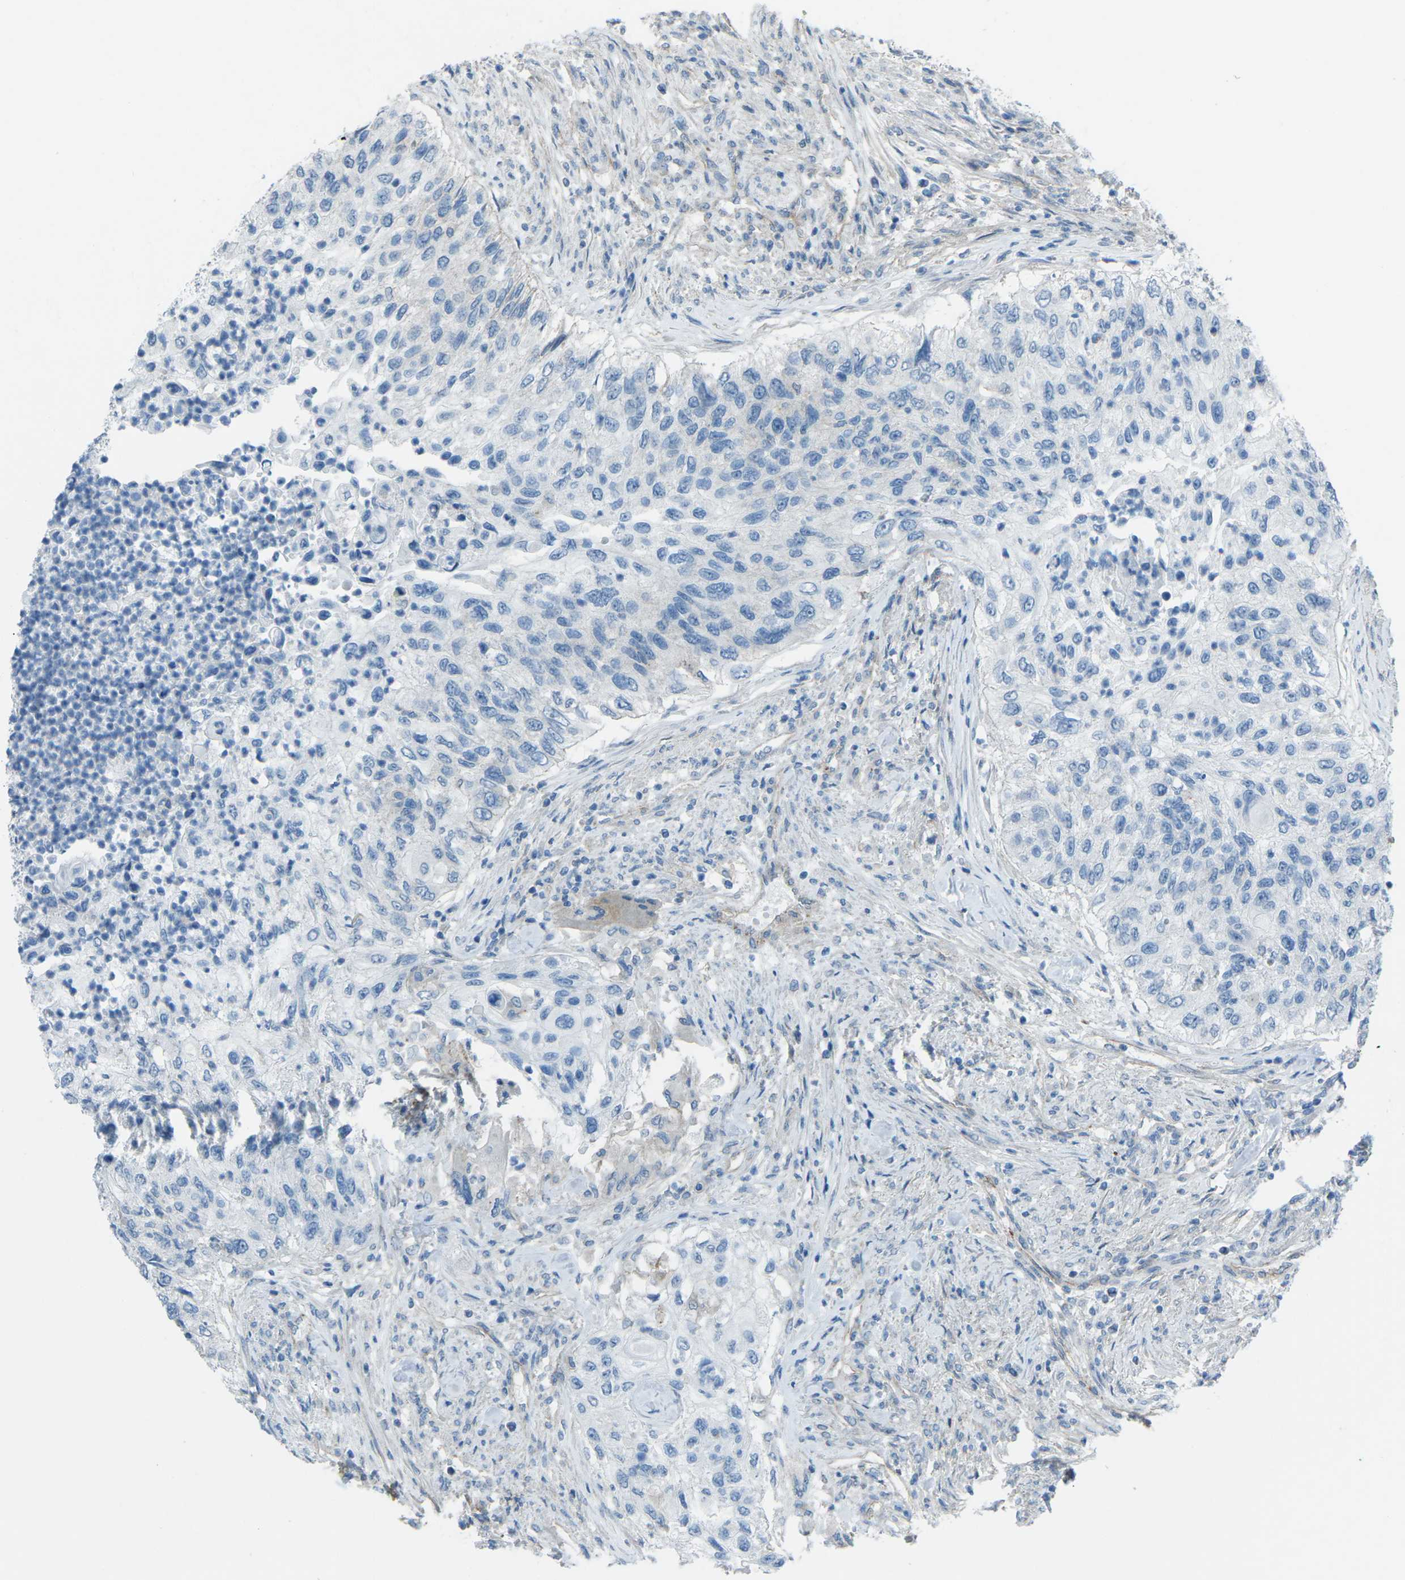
{"staining": {"intensity": "negative", "quantity": "none", "location": "none"}, "tissue": "urothelial cancer", "cell_type": "Tumor cells", "image_type": "cancer", "snomed": [{"axis": "morphology", "description": "Urothelial carcinoma, High grade"}, {"axis": "topography", "description": "Urinary bladder"}], "caption": "Tumor cells are negative for protein expression in human urothelial cancer.", "gene": "UTRN", "patient": {"sex": "female", "age": 60}}